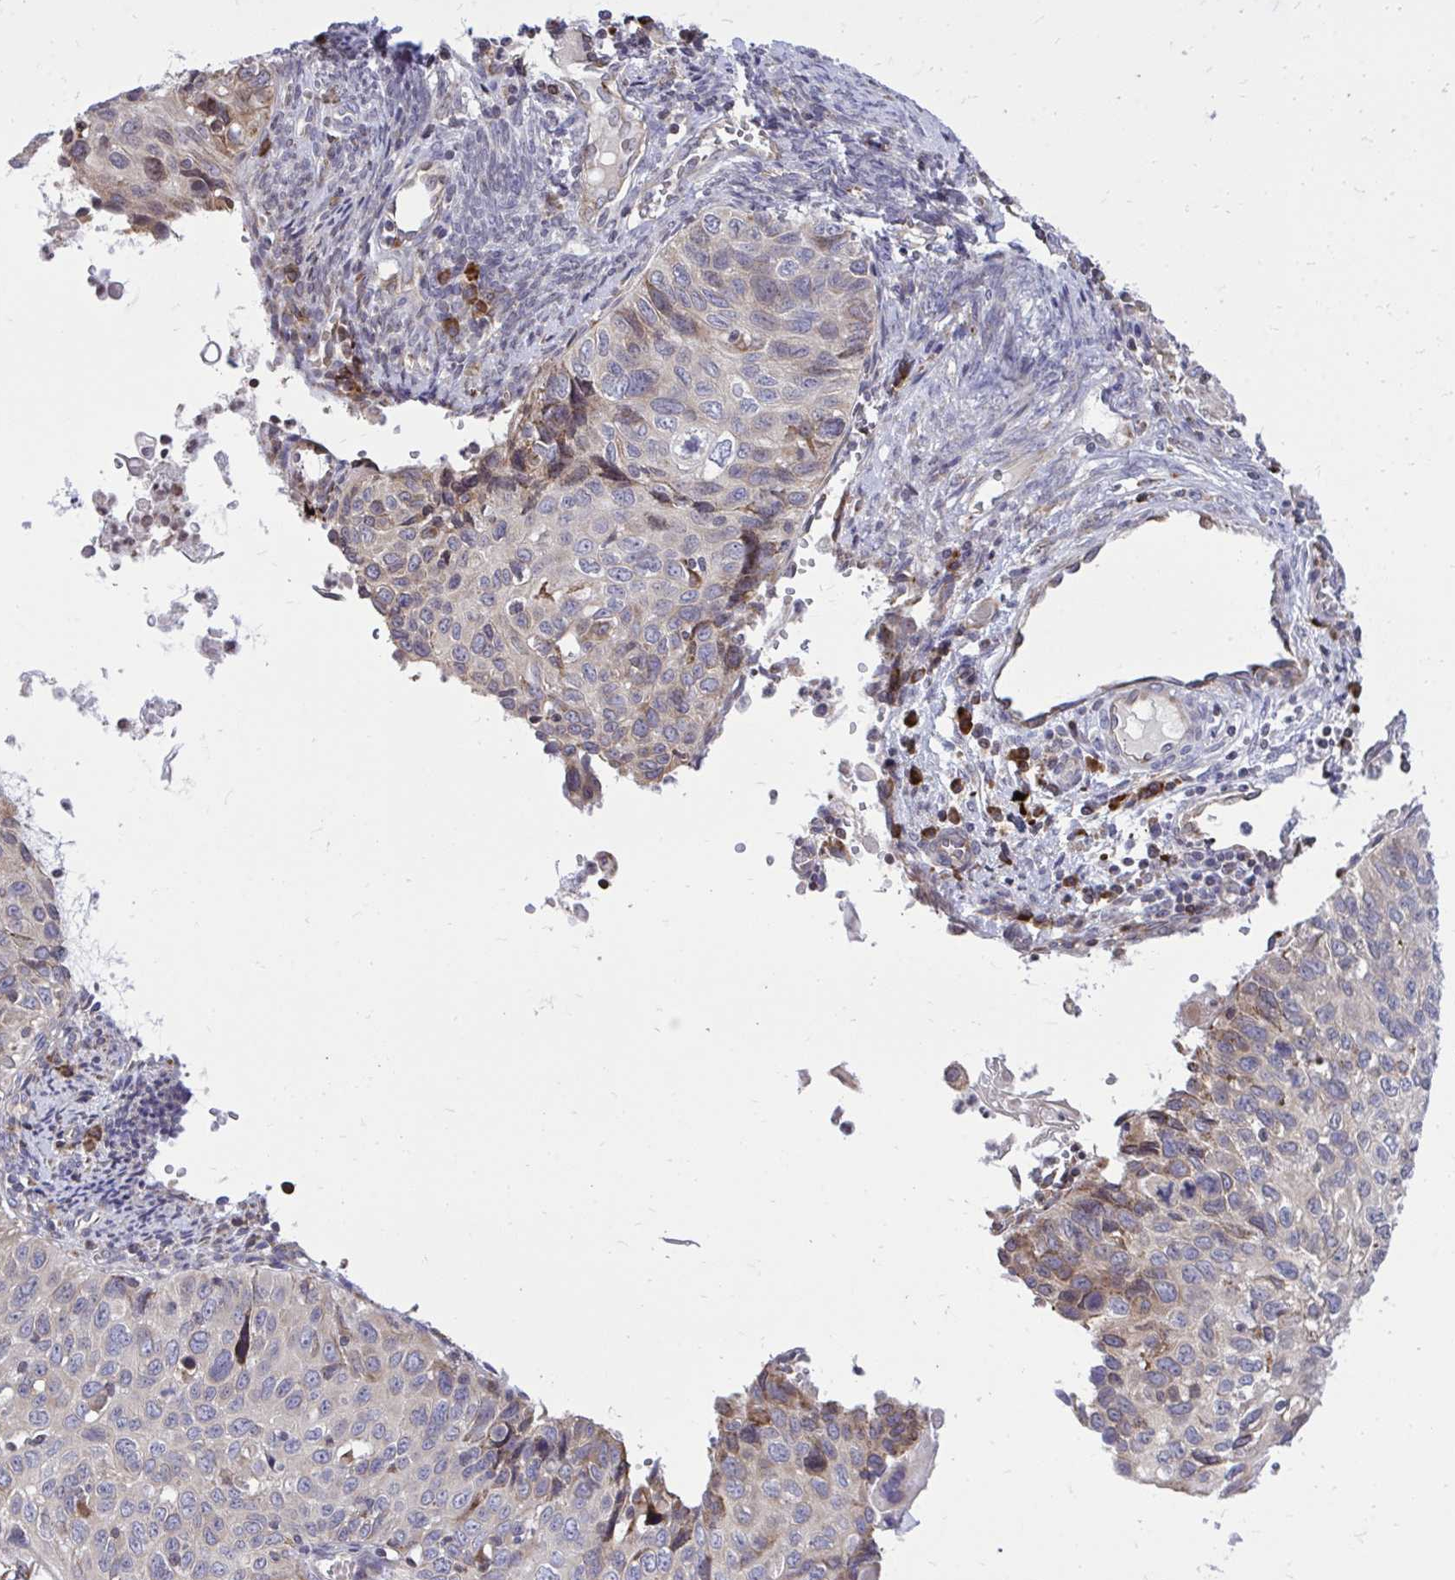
{"staining": {"intensity": "weak", "quantity": "<25%", "location": "cytoplasmic/membranous"}, "tissue": "cervical cancer", "cell_type": "Tumor cells", "image_type": "cancer", "snomed": [{"axis": "morphology", "description": "Squamous cell carcinoma, NOS"}, {"axis": "topography", "description": "Cervix"}], "caption": "The immunohistochemistry (IHC) photomicrograph has no significant positivity in tumor cells of cervical cancer tissue.", "gene": "METTL9", "patient": {"sex": "female", "age": 70}}